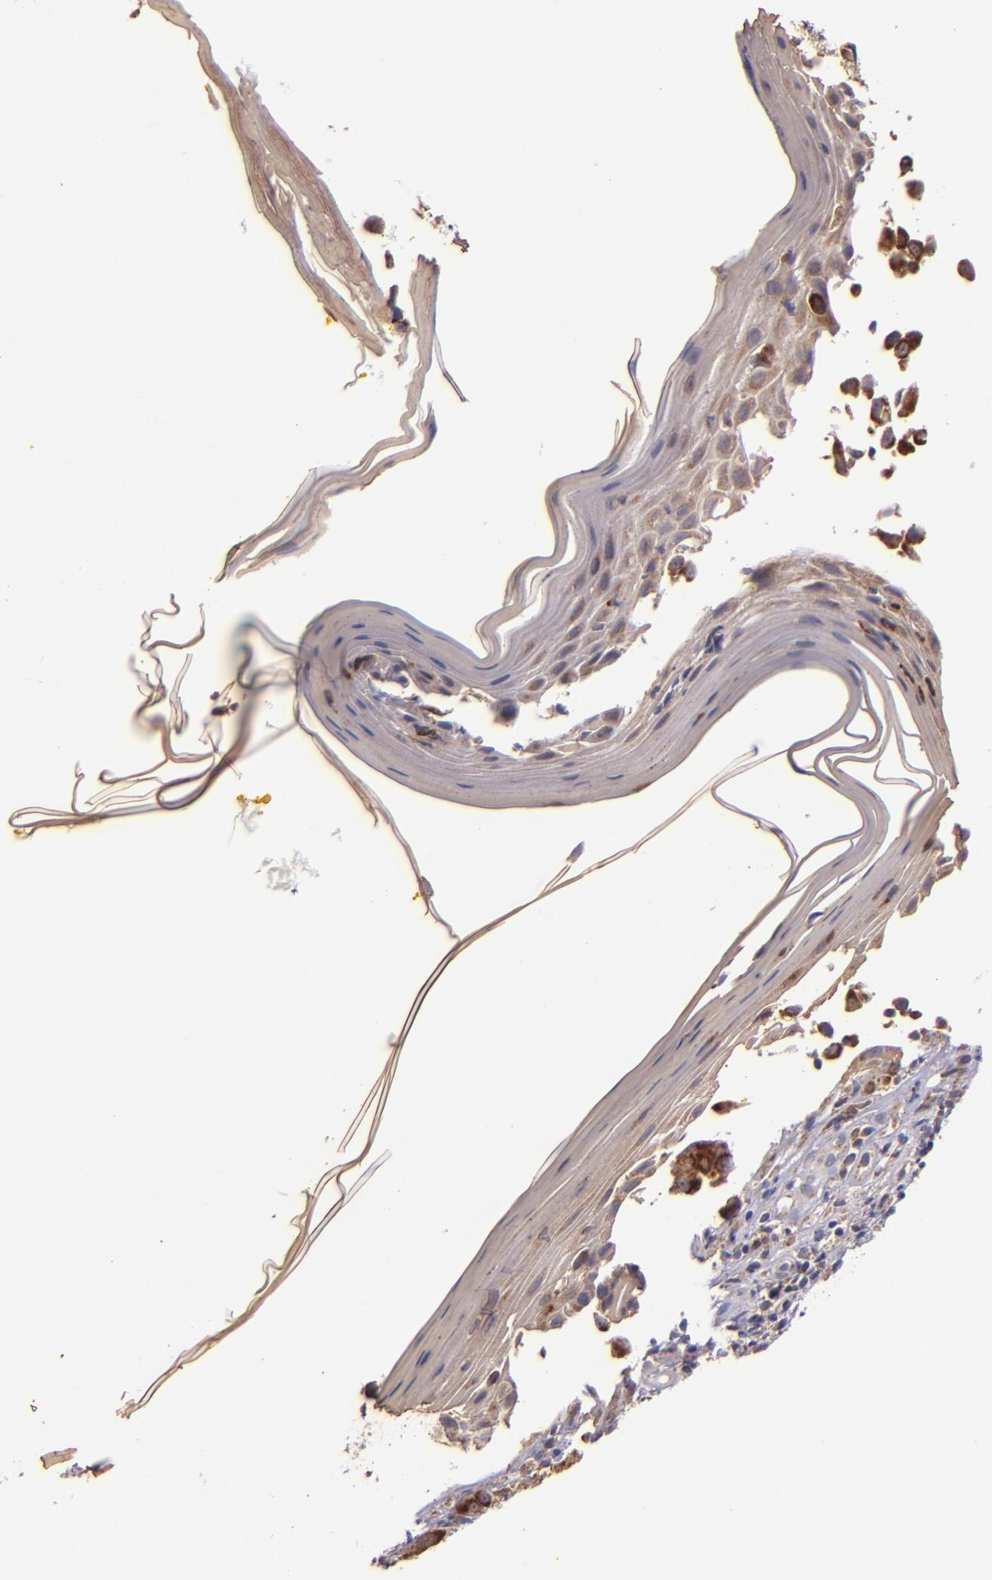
{"staining": {"intensity": "strong", "quantity": ">75%", "location": "cytoplasmic/membranous"}, "tissue": "melanoma", "cell_type": "Tumor cells", "image_type": "cancer", "snomed": [{"axis": "morphology", "description": "Malignant melanoma, NOS"}, {"axis": "topography", "description": "Skin"}], "caption": "Malignant melanoma stained with immunohistochemistry (IHC) exhibits strong cytoplasmic/membranous positivity in about >75% of tumor cells.", "gene": "SHC1", "patient": {"sex": "male", "age": 67}}